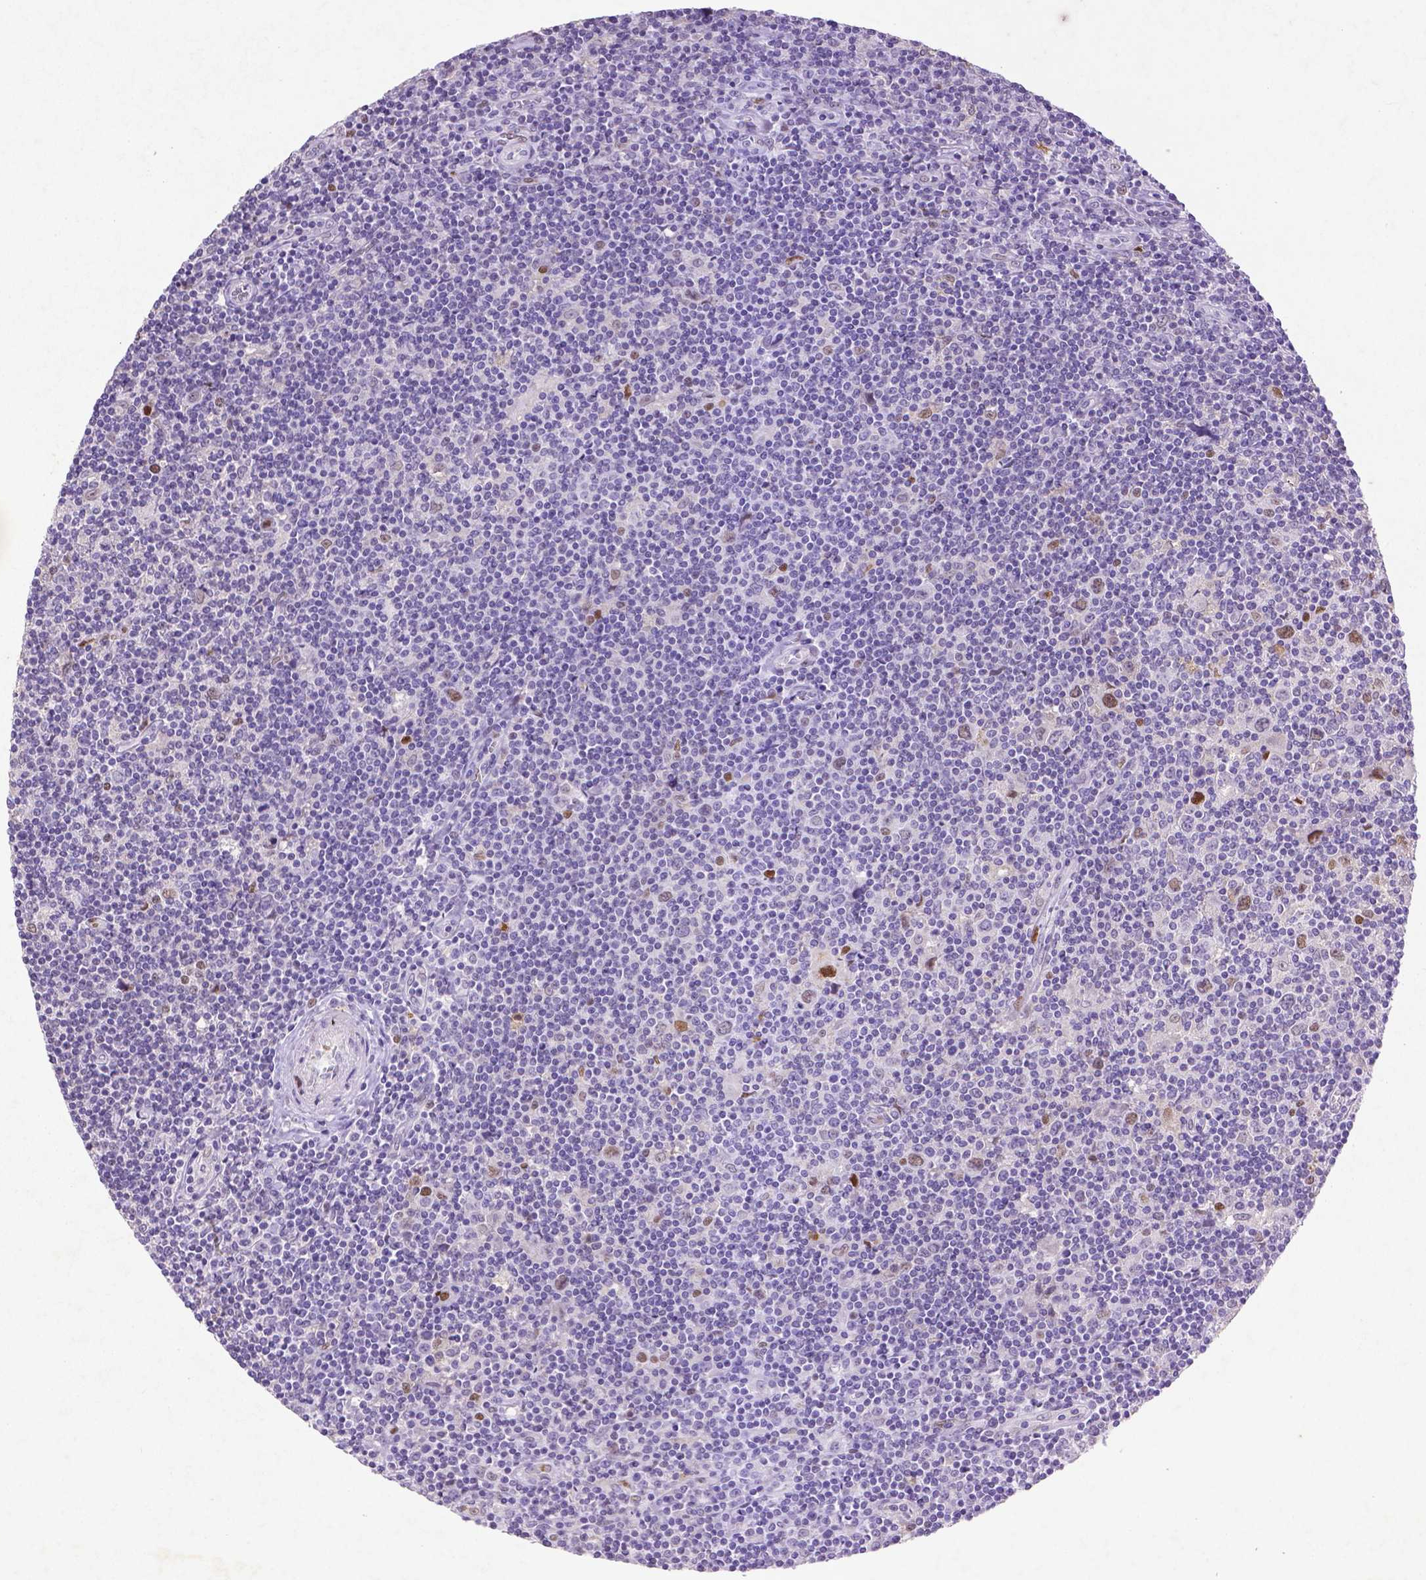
{"staining": {"intensity": "negative", "quantity": "none", "location": "none"}, "tissue": "lymphoma", "cell_type": "Tumor cells", "image_type": "cancer", "snomed": [{"axis": "morphology", "description": "Hodgkin's disease, NOS"}, {"axis": "topography", "description": "Lymph node"}], "caption": "IHC histopathology image of human lymphoma stained for a protein (brown), which exhibits no positivity in tumor cells.", "gene": "CDKN1A", "patient": {"sex": "male", "age": 40}}